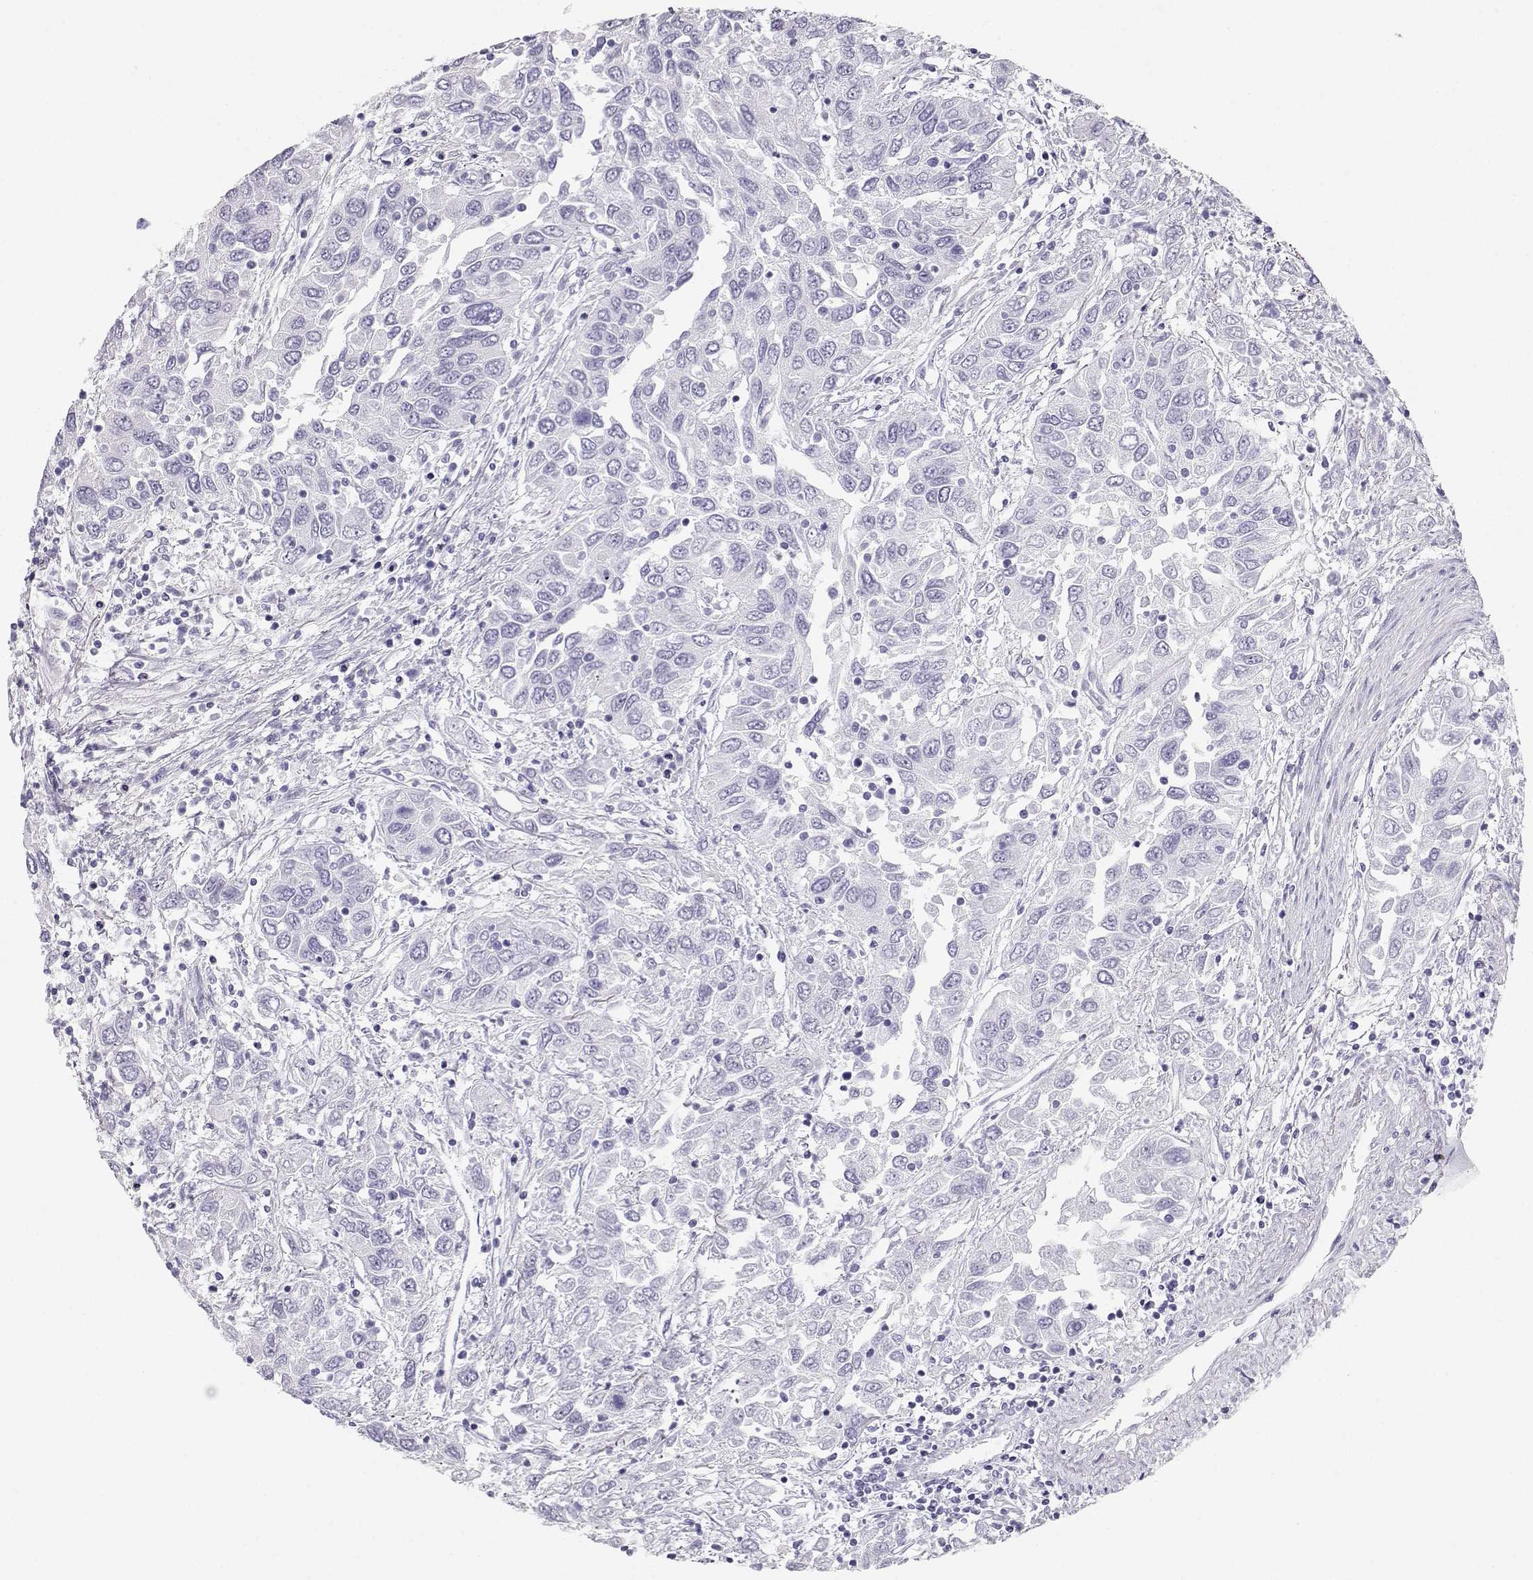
{"staining": {"intensity": "negative", "quantity": "none", "location": "none"}, "tissue": "urothelial cancer", "cell_type": "Tumor cells", "image_type": "cancer", "snomed": [{"axis": "morphology", "description": "Urothelial carcinoma, High grade"}, {"axis": "topography", "description": "Urinary bladder"}], "caption": "Immunohistochemistry histopathology image of neoplastic tissue: urothelial cancer stained with DAB (3,3'-diaminobenzidine) exhibits no significant protein expression in tumor cells. (Stains: DAB IHC with hematoxylin counter stain, Microscopy: brightfield microscopy at high magnification).", "gene": "MAGEC1", "patient": {"sex": "male", "age": 76}}